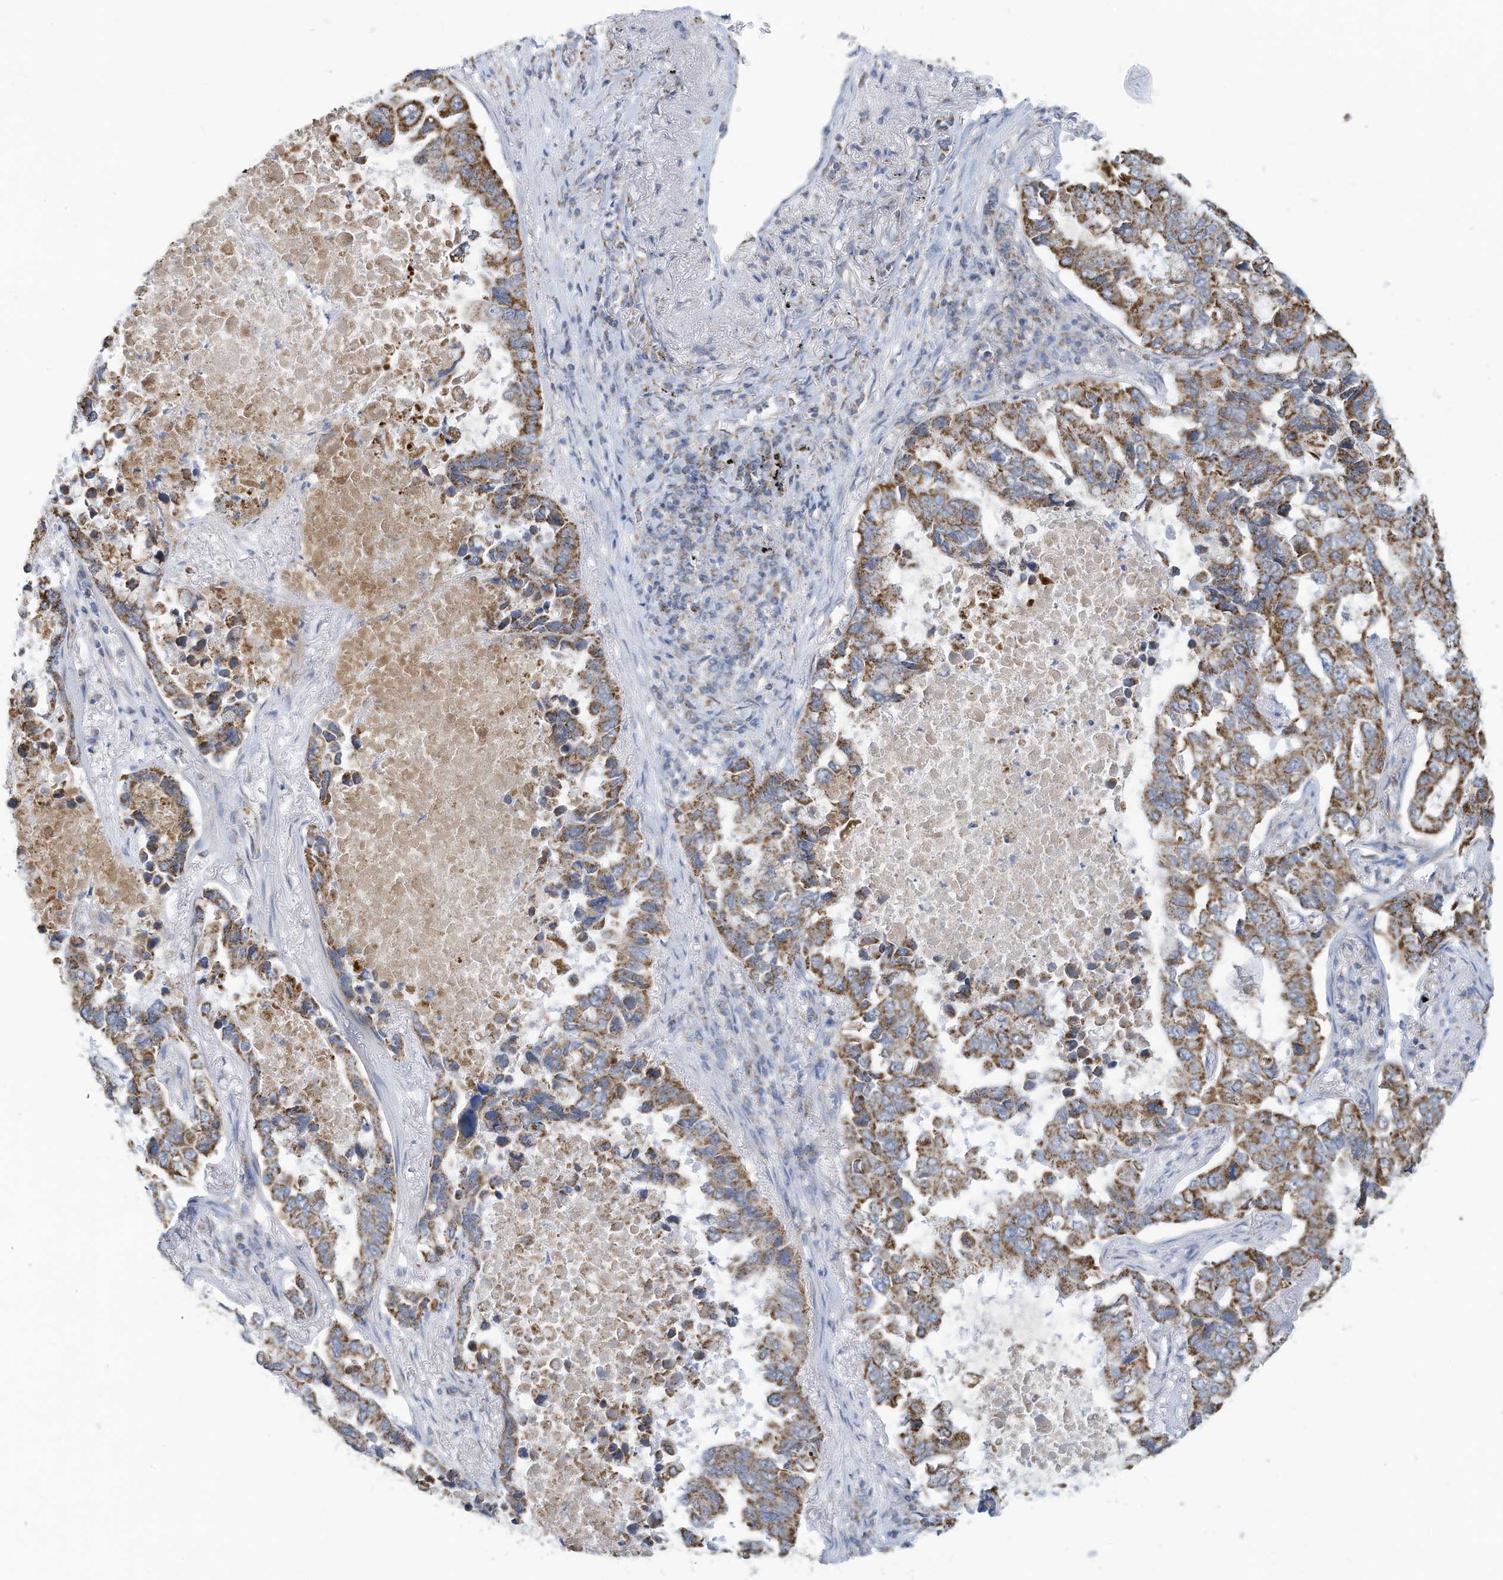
{"staining": {"intensity": "moderate", "quantity": ">75%", "location": "cytoplasmic/membranous"}, "tissue": "lung cancer", "cell_type": "Tumor cells", "image_type": "cancer", "snomed": [{"axis": "morphology", "description": "Adenocarcinoma, NOS"}, {"axis": "topography", "description": "Lung"}], "caption": "Lung cancer (adenocarcinoma) tissue shows moderate cytoplasmic/membranous expression in about >75% of tumor cells", "gene": "NLN", "patient": {"sex": "male", "age": 64}}